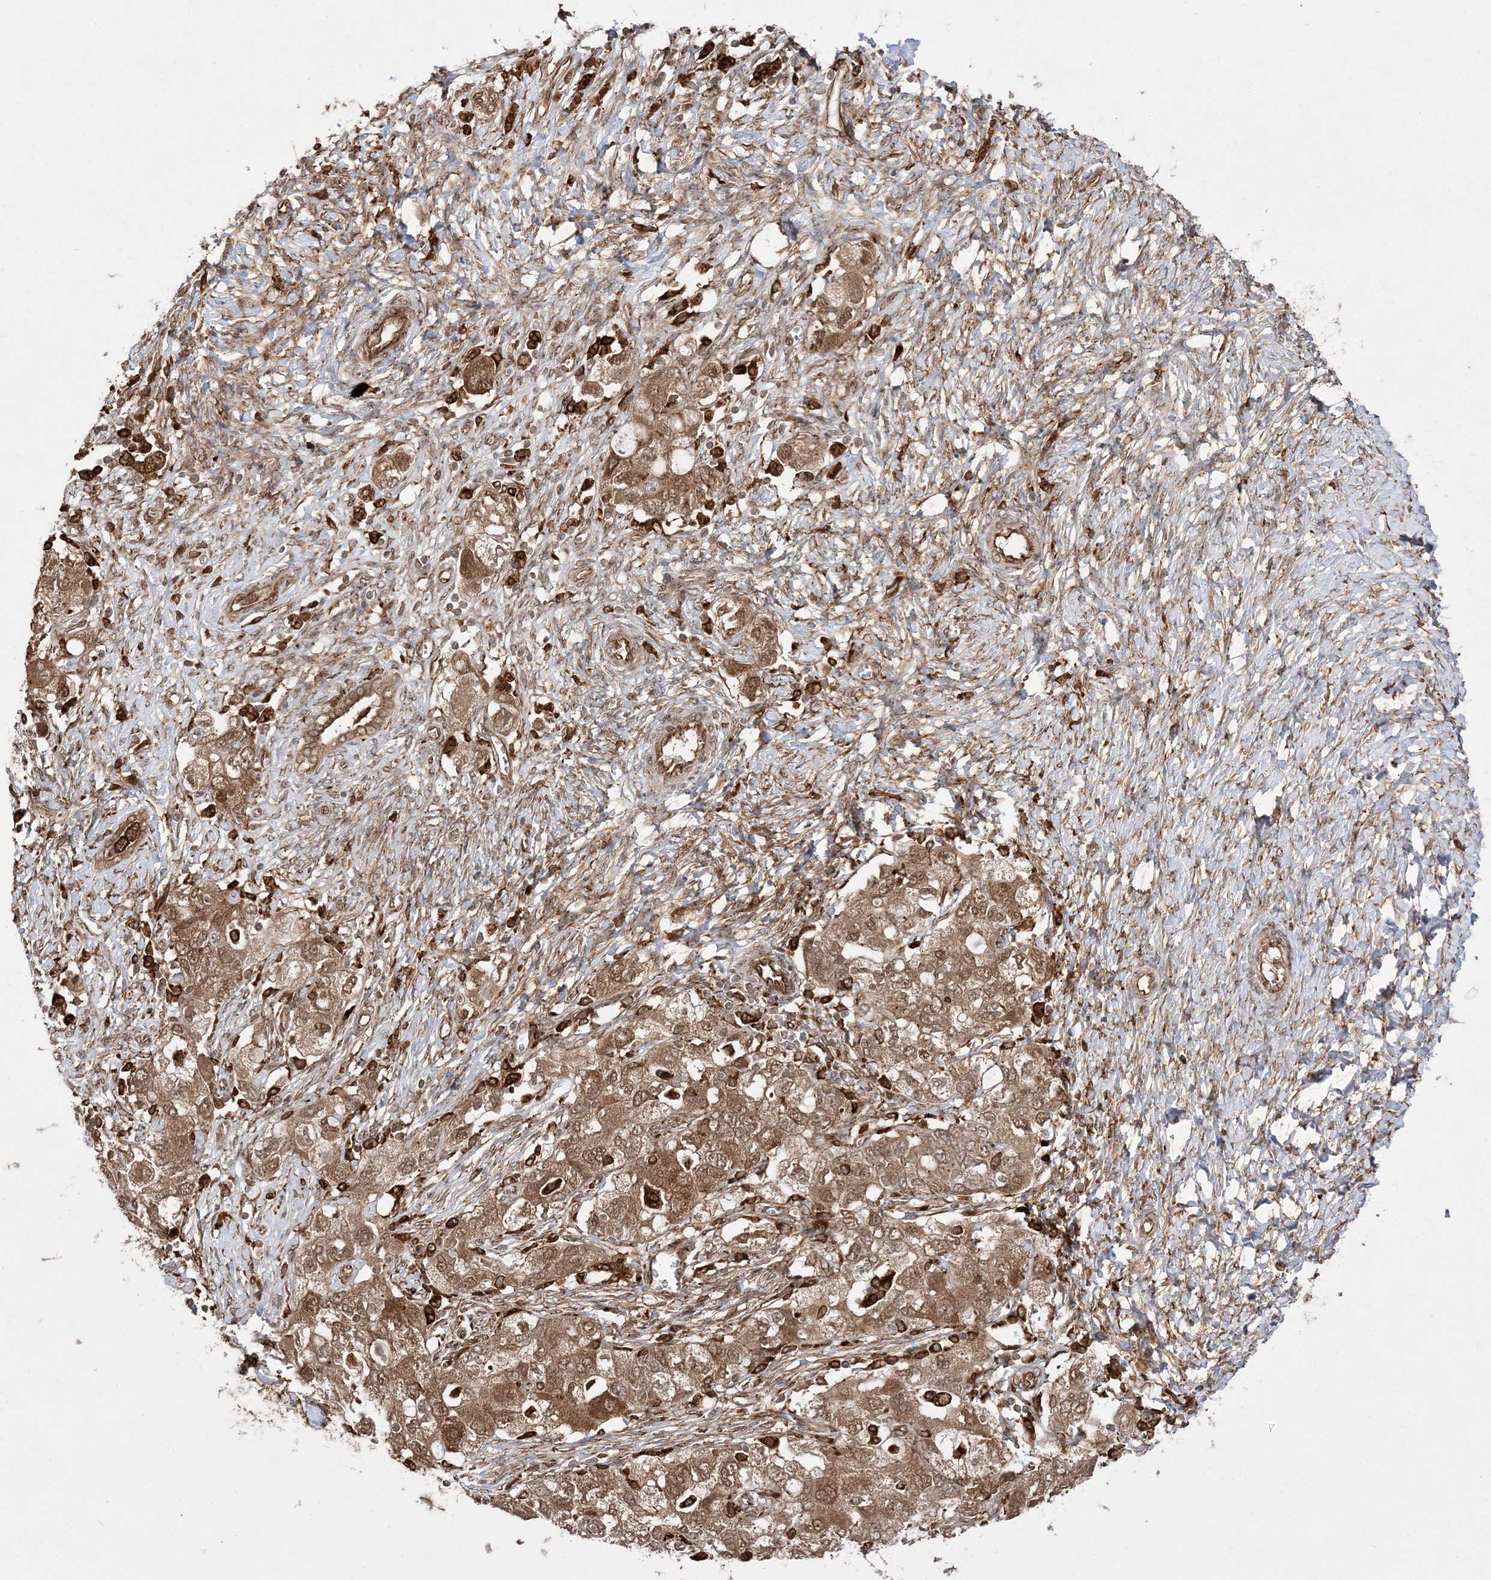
{"staining": {"intensity": "moderate", "quantity": ">75%", "location": "cytoplasmic/membranous,nuclear"}, "tissue": "ovarian cancer", "cell_type": "Tumor cells", "image_type": "cancer", "snomed": [{"axis": "morphology", "description": "Carcinoma, NOS"}, {"axis": "morphology", "description": "Cystadenocarcinoma, serous, NOS"}, {"axis": "topography", "description": "Ovary"}], "caption": "Human ovarian cancer (carcinoma) stained with a brown dye displays moderate cytoplasmic/membranous and nuclear positive expression in approximately >75% of tumor cells.", "gene": "EPC2", "patient": {"sex": "female", "age": 69}}